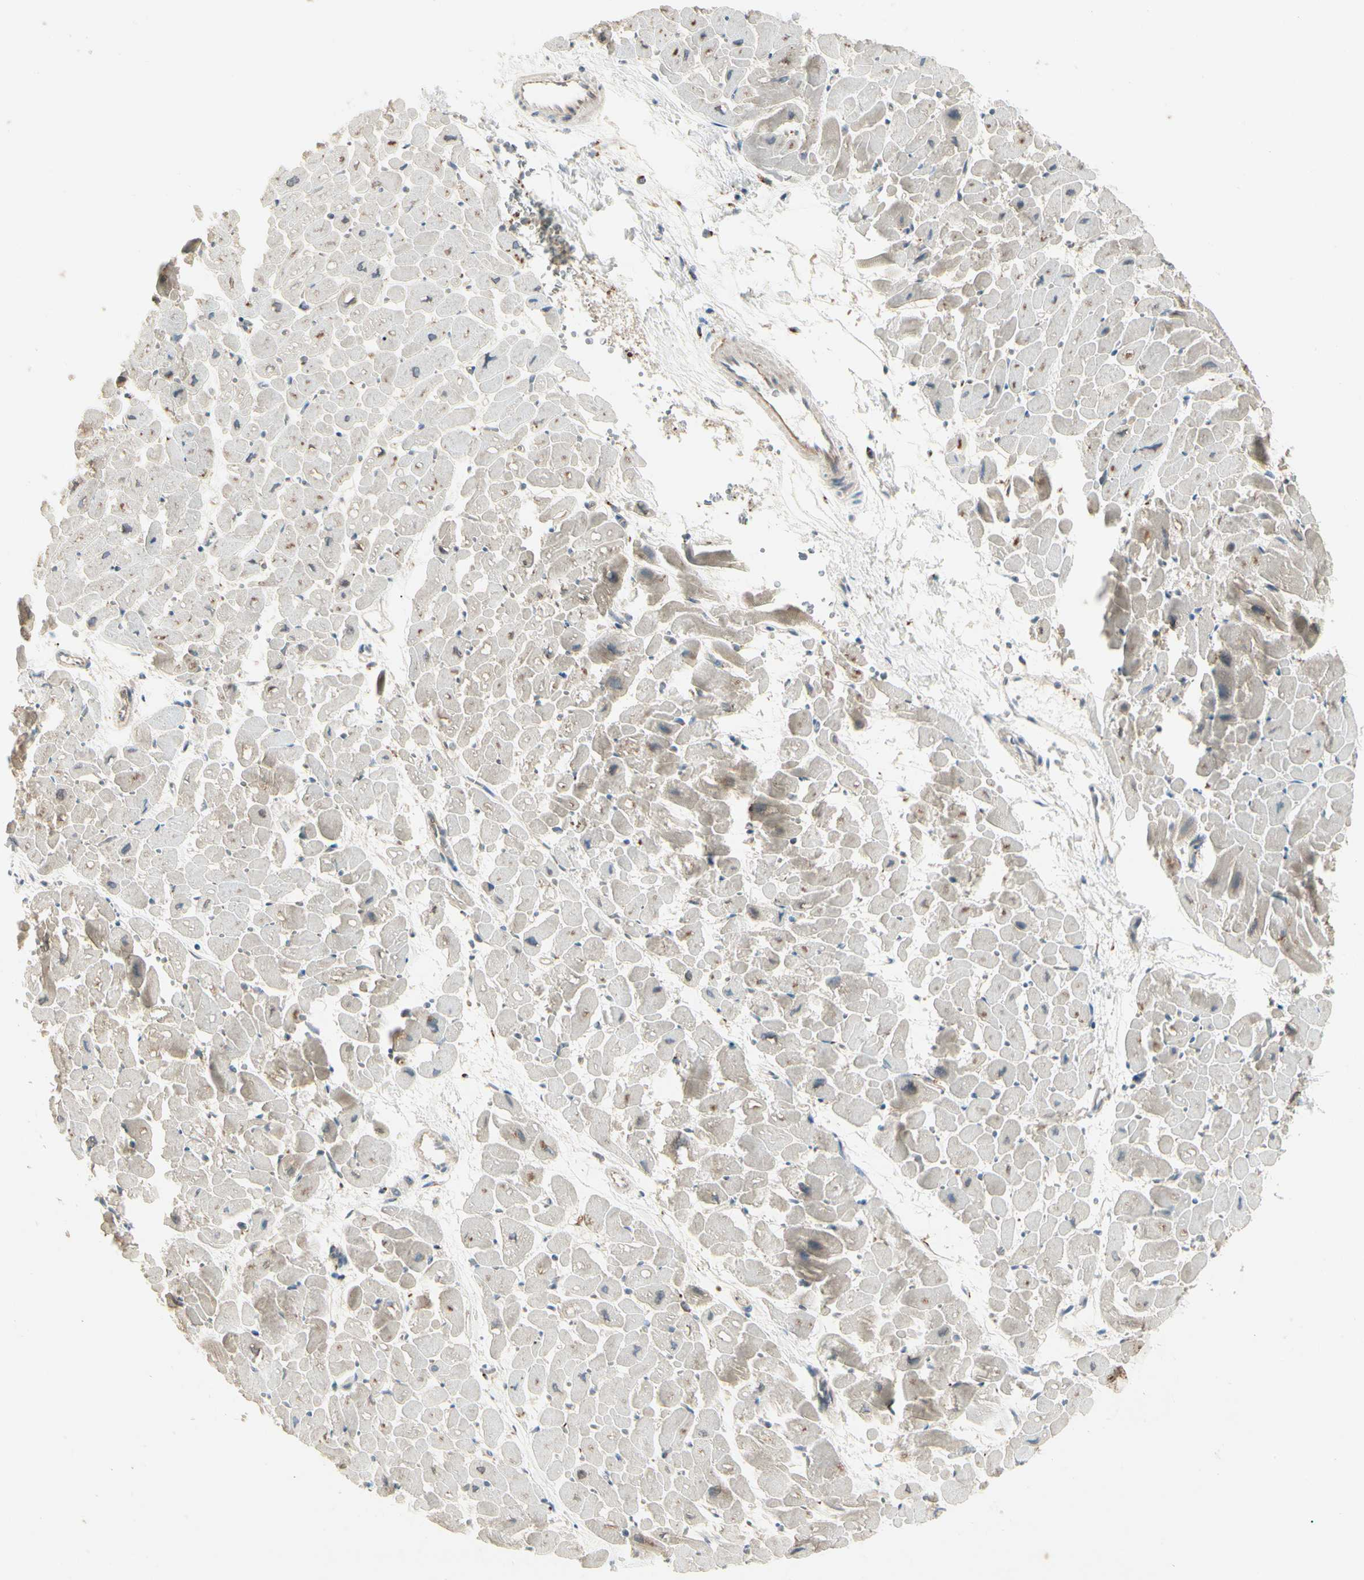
{"staining": {"intensity": "moderate", "quantity": "25%-75%", "location": "cytoplasmic/membranous"}, "tissue": "heart muscle", "cell_type": "Cardiomyocytes", "image_type": "normal", "snomed": [{"axis": "morphology", "description": "Normal tissue, NOS"}, {"axis": "topography", "description": "Heart"}], "caption": "A photomicrograph showing moderate cytoplasmic/membranous positivity in about 25%-75% of cardiomyocytes in benign heart muscle, as visualized by brown immunohistochemical staining.", "gene": "ABCA3", "patient": {"sex": "male", "age": 45}}